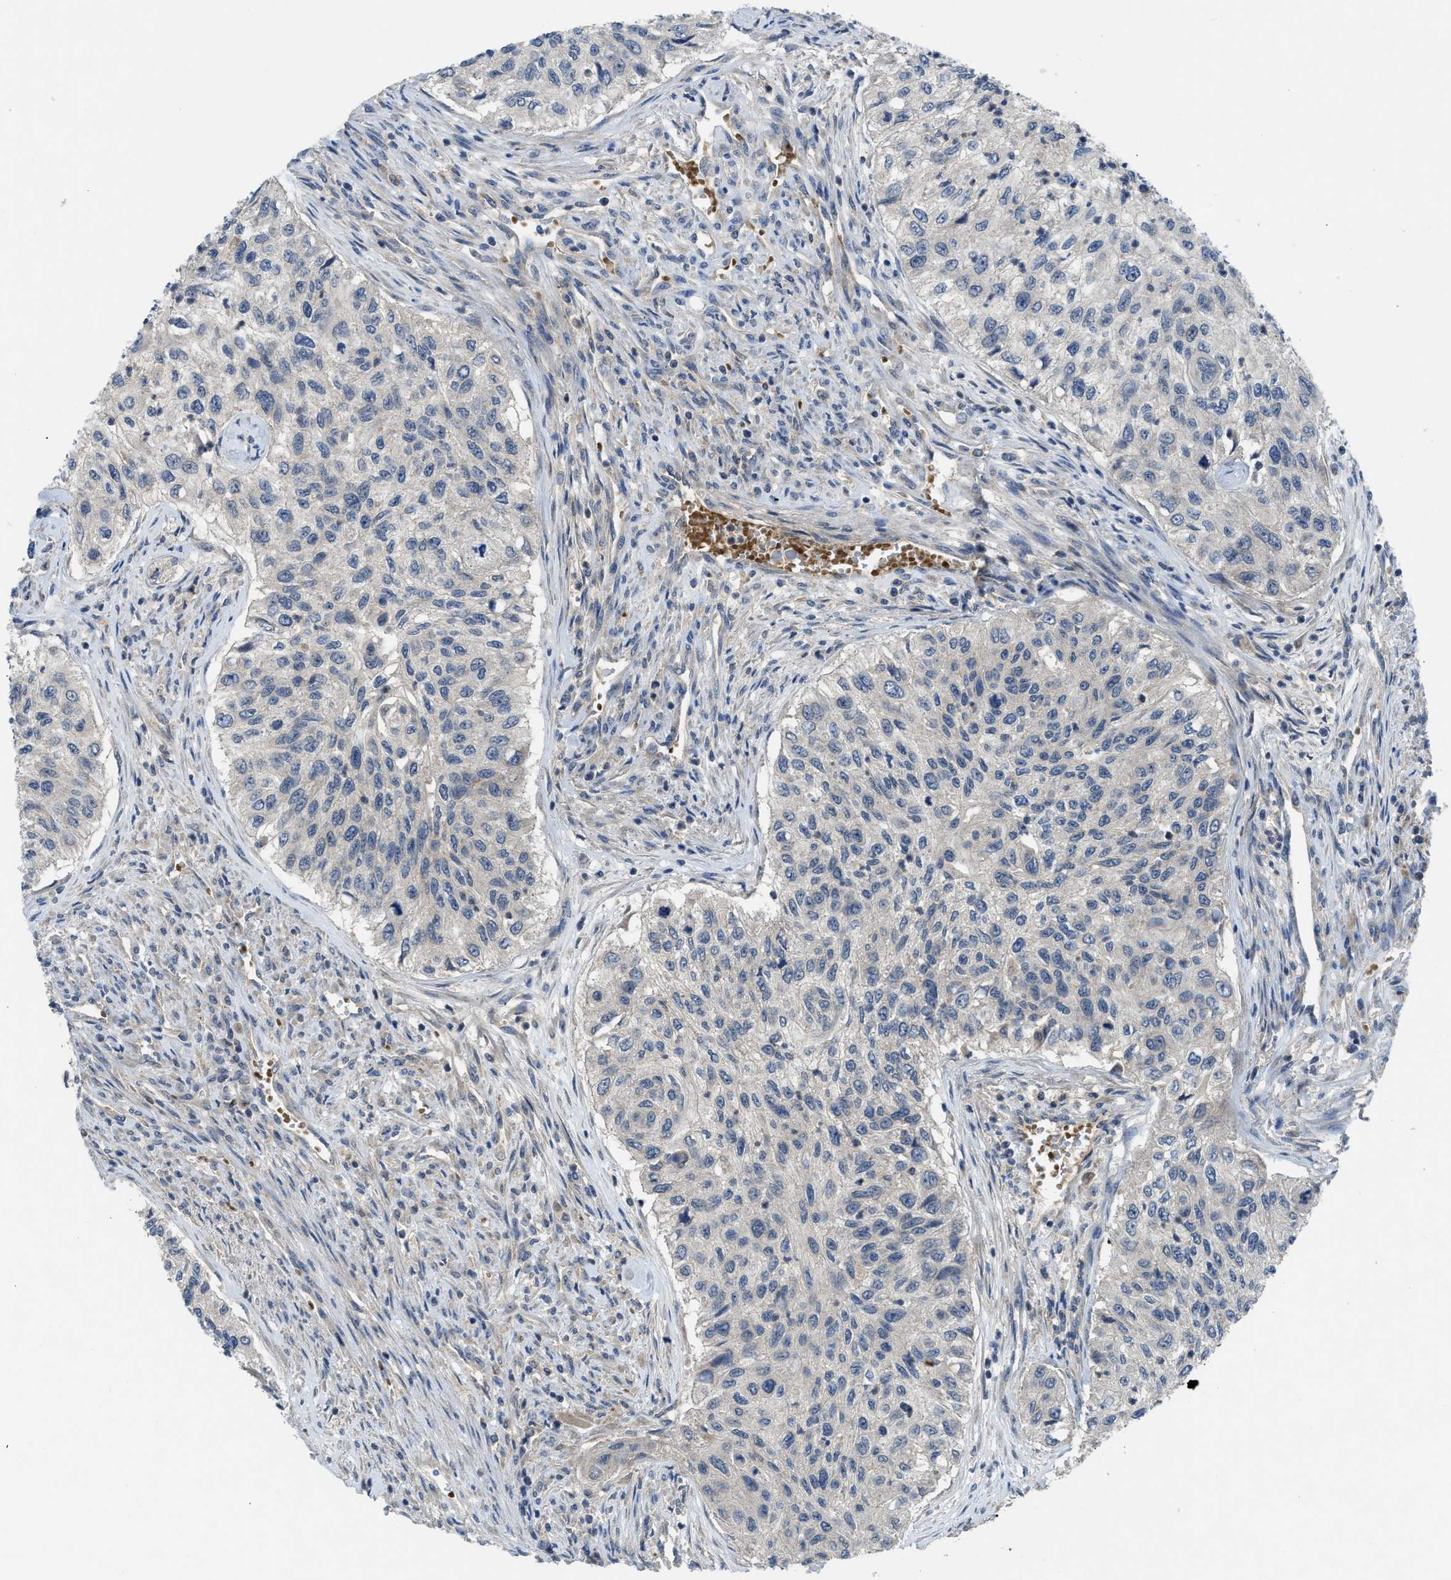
{"staining": {"intensity": "negative", "quantity": "none", "location": "none"}, "tissue": "urothelial cancer", "cell_type": "Tumor cells", "image_type": "cancer", "snomed": [{"axis": "morphology", "description": "Urothelial carcinoma, High grade"}, {"axis": "topography", "description": "Urinary bladder"}], "caption": "IHC histopathology image of neoplastic tissue: human urothelial cancer stained with DAB displays no significant protein staining in tumor cells. (DAB immunohistochemistry visualized using brightfield microscopy, high magnification).", "gene": "PDE7A", "patient": {"sex": "female", "age": 60}}